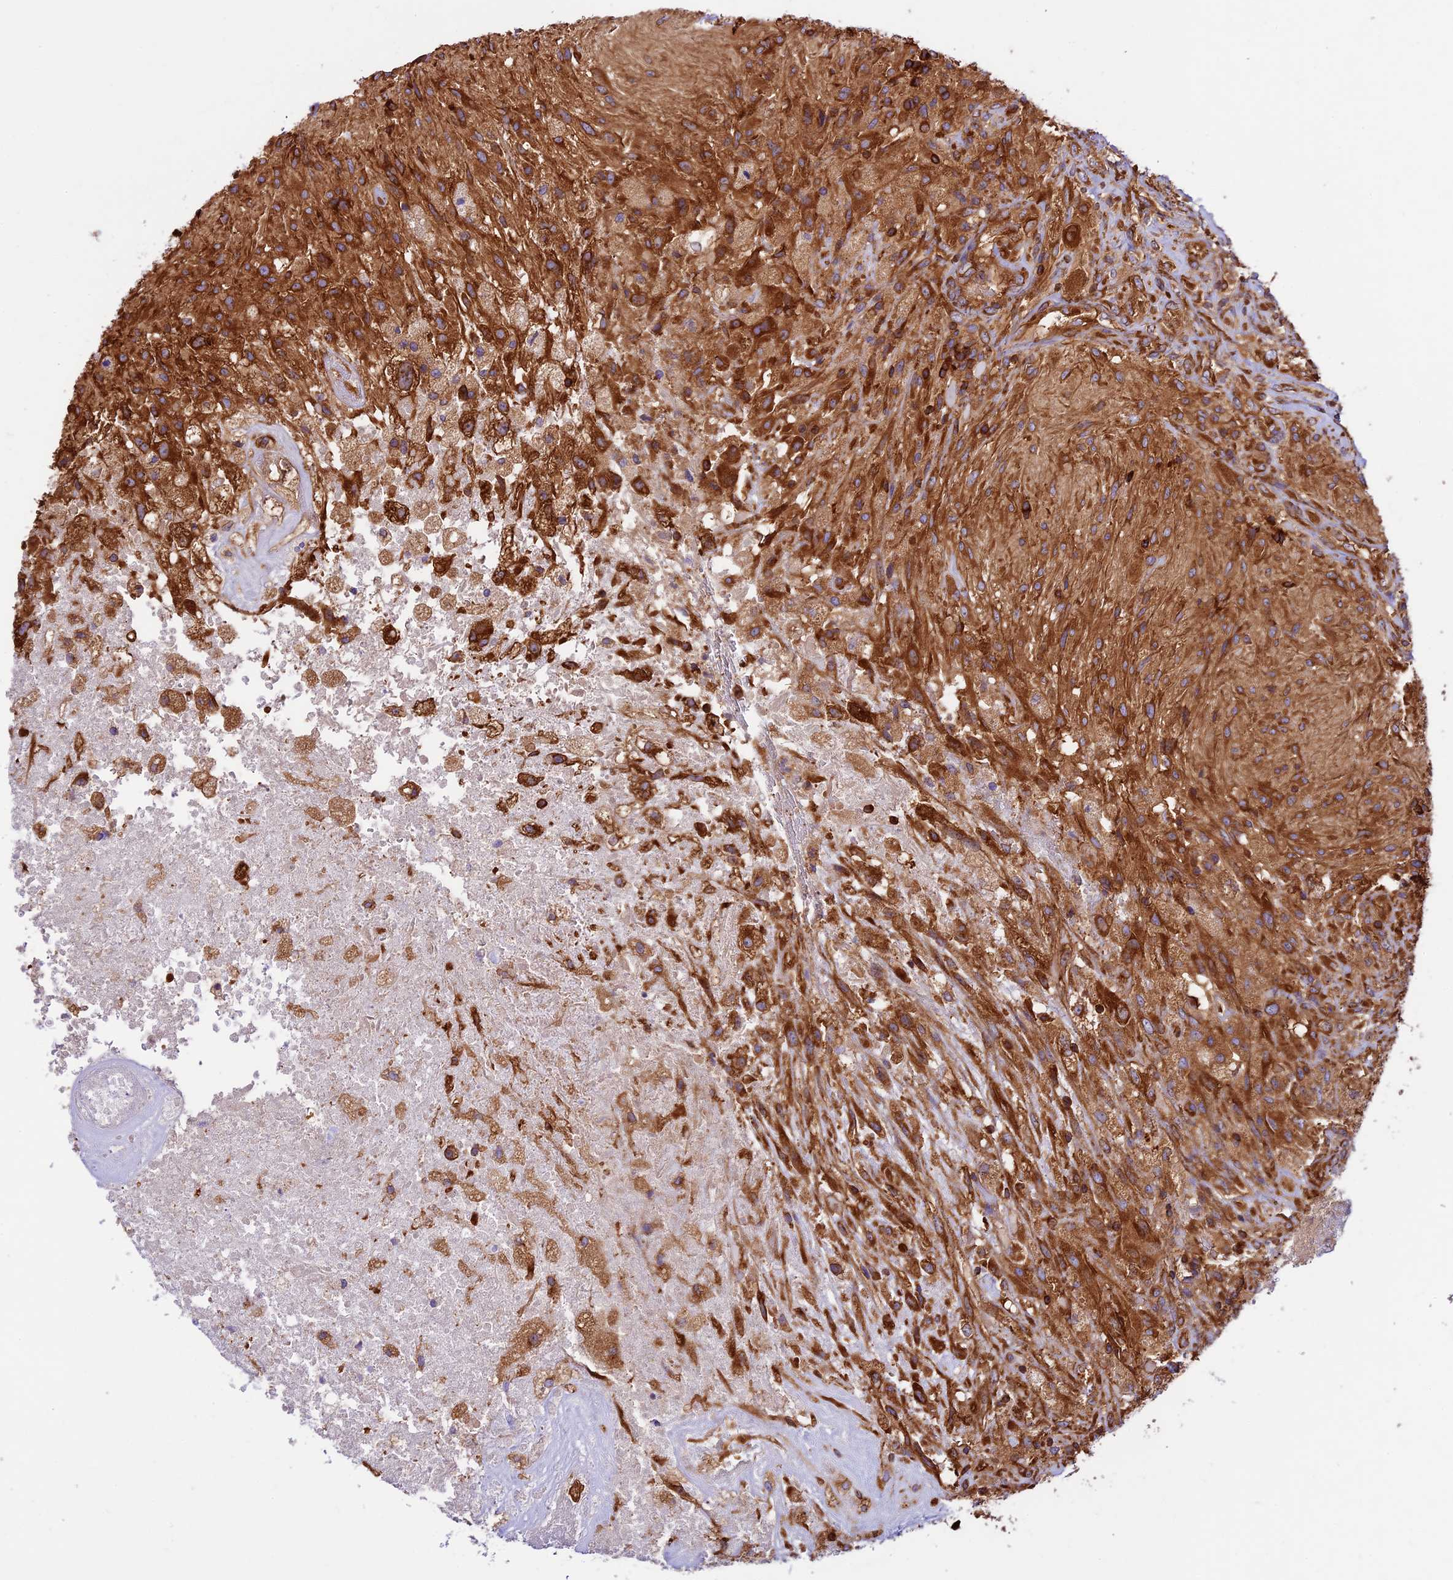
{"staining": {"intensity": "strong", "quantity": "25%-75%", "location": "cytoplasmic/membranous"}, "tissue": "glioma", "cell_type": "Tumor cells", "image_type": "cancer", "snomed": [{"axis": "morphology", "description": "Glioma, malignant, High grade"}, {"axis": "topography", "description": "Brain"}], "caption": "Glioma was stained to show a protein in brown. There is high levels of strong cytoplasmic/membranous expression in about 25%-75% of tumor cells.", "gene": "KARS1", "patient": {"sex": "male", "age": 56}}